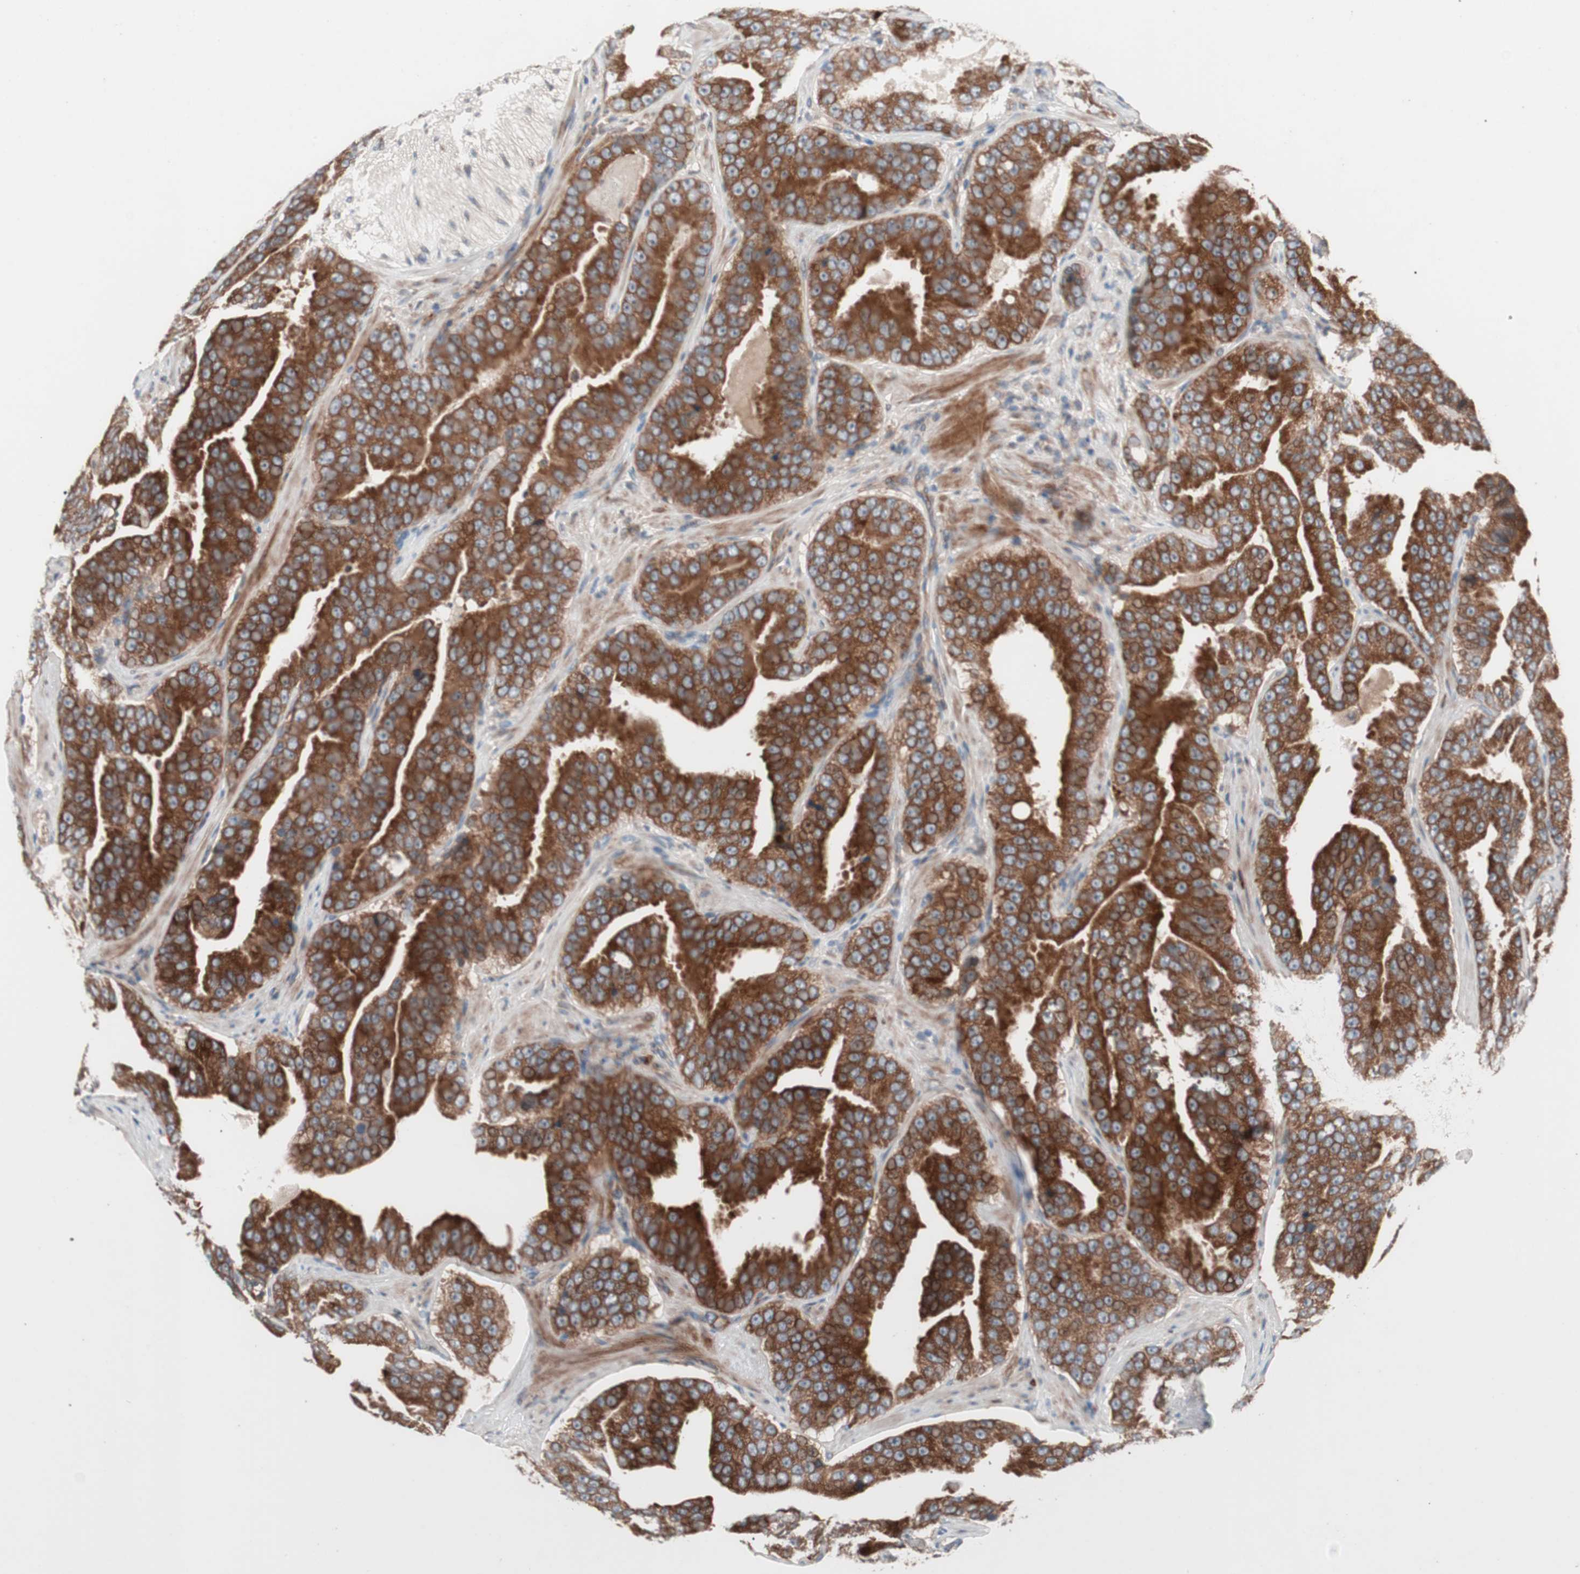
{"staining": {"intensity": "strong", "quantity": ">75%", "location": "cytoplasmic/membranous"}, "tissue": "prostate cancer", "cell_type": "Tumor cells", "image_type": "cancer", "snomed": [{"axis": "morphology", "description": "Adenocarcinoma, Low grade"}, {"axis": "topography", "description": "Prostate"}], "caption": "Human prostate cancer stained with a protein marker exhibits strong staining in tumor cells.", "gene": "FAAH", "patient": {"sex": "male", "age": 59}}